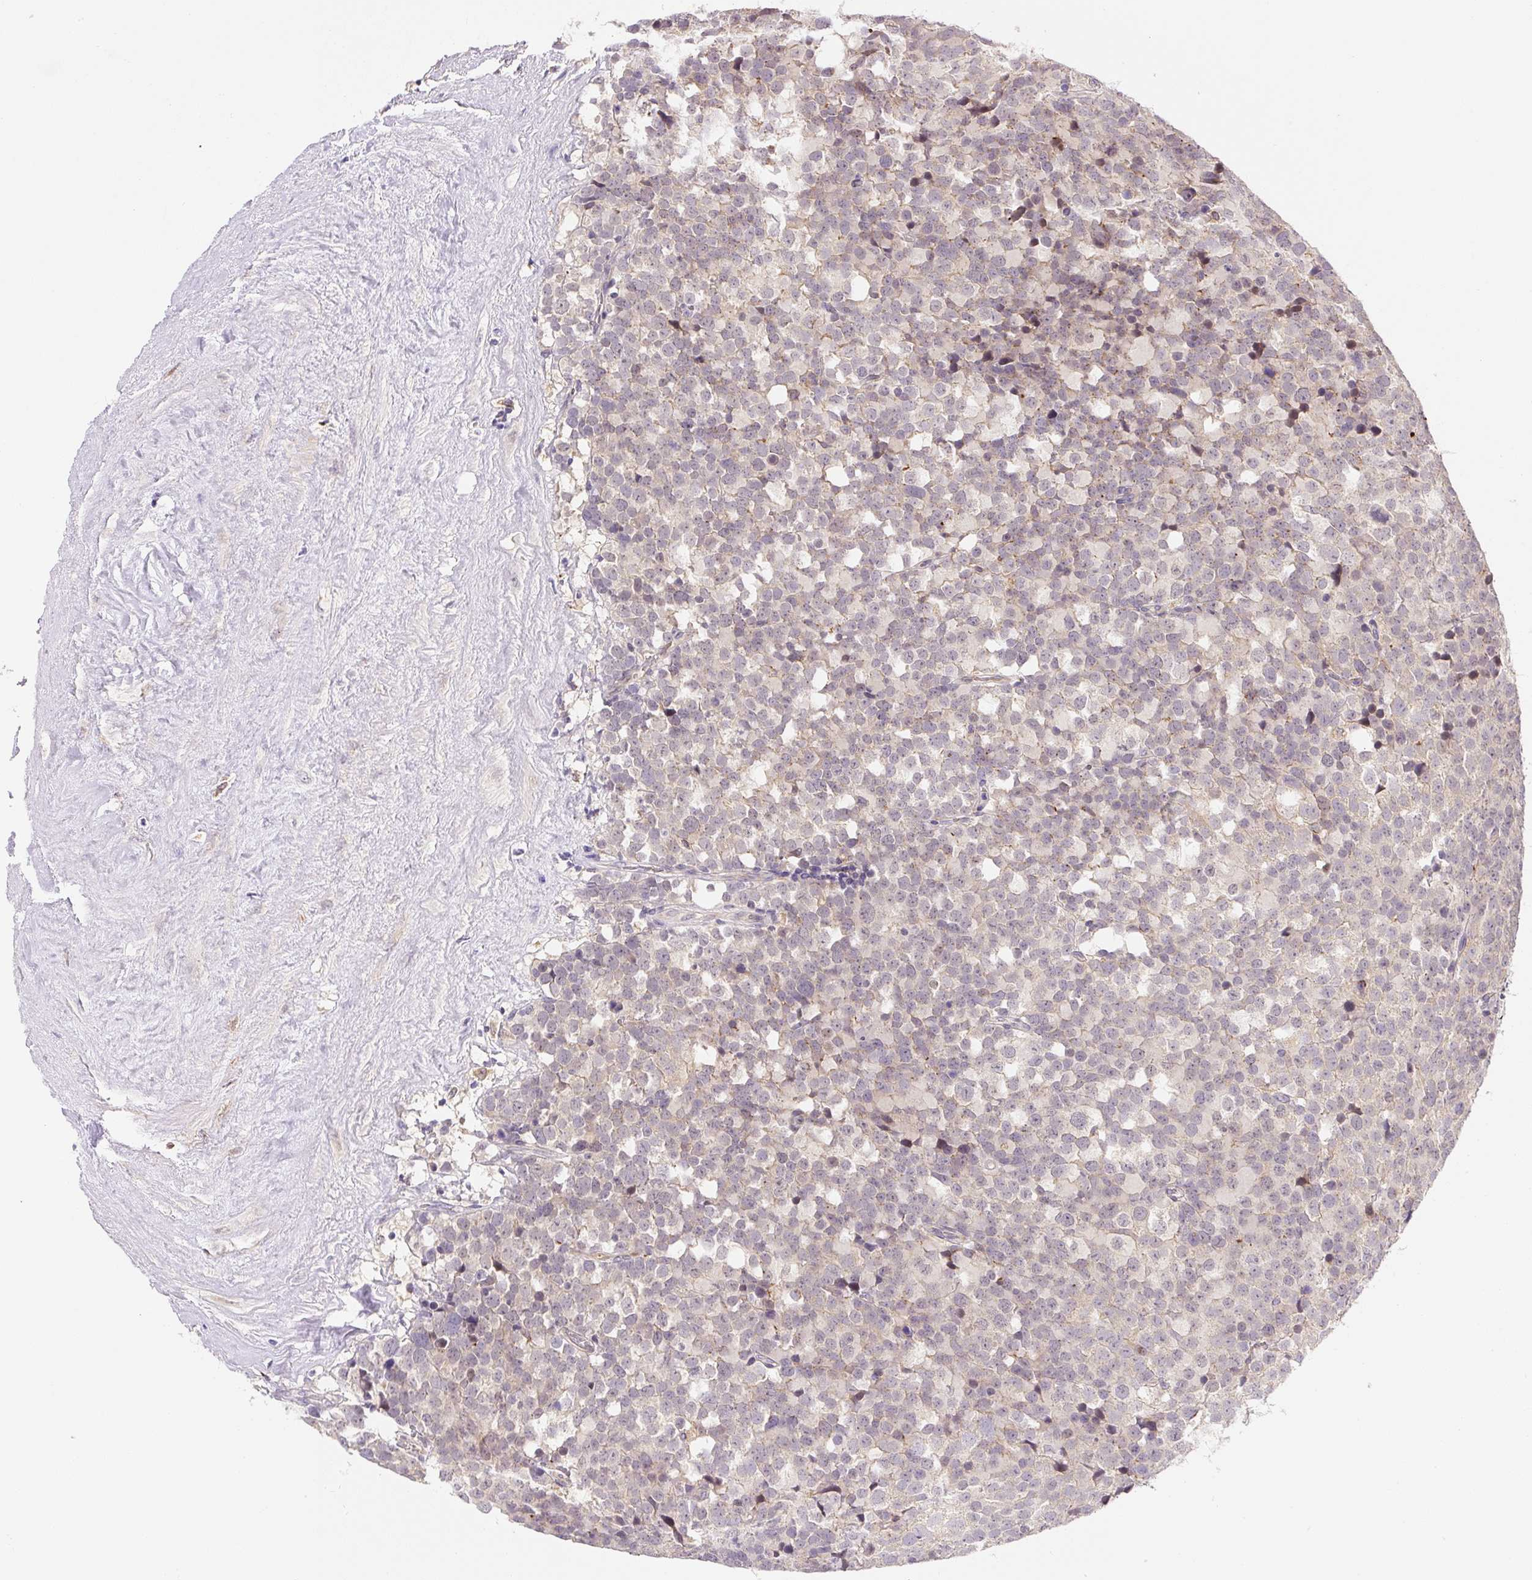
{"staining": {"intensity": "weak", "quantity": "<25%", "location": "cytoplasmic/membranous"}, "tissue": "testis cancer", "cell_type": "Tumor cells", "image_type": "cancer", "snomed": [{"axis": "morphology", "description": "Seminoma, NOS"}, {"axis": "topography", "description": "Testis"}], "caption": "IHC photomicrograph of neoplastic tissue: testis cancer (seminoma) stained with DAB reveals no significant protein positivity in tumor cells. (Brightfield microscopy of DAB (3,3'-diaminobenzidine) immunohistochemistry at high magnification).", "gene": "PLA2G4A", "patient": {"sex": "male", "age": 71}}